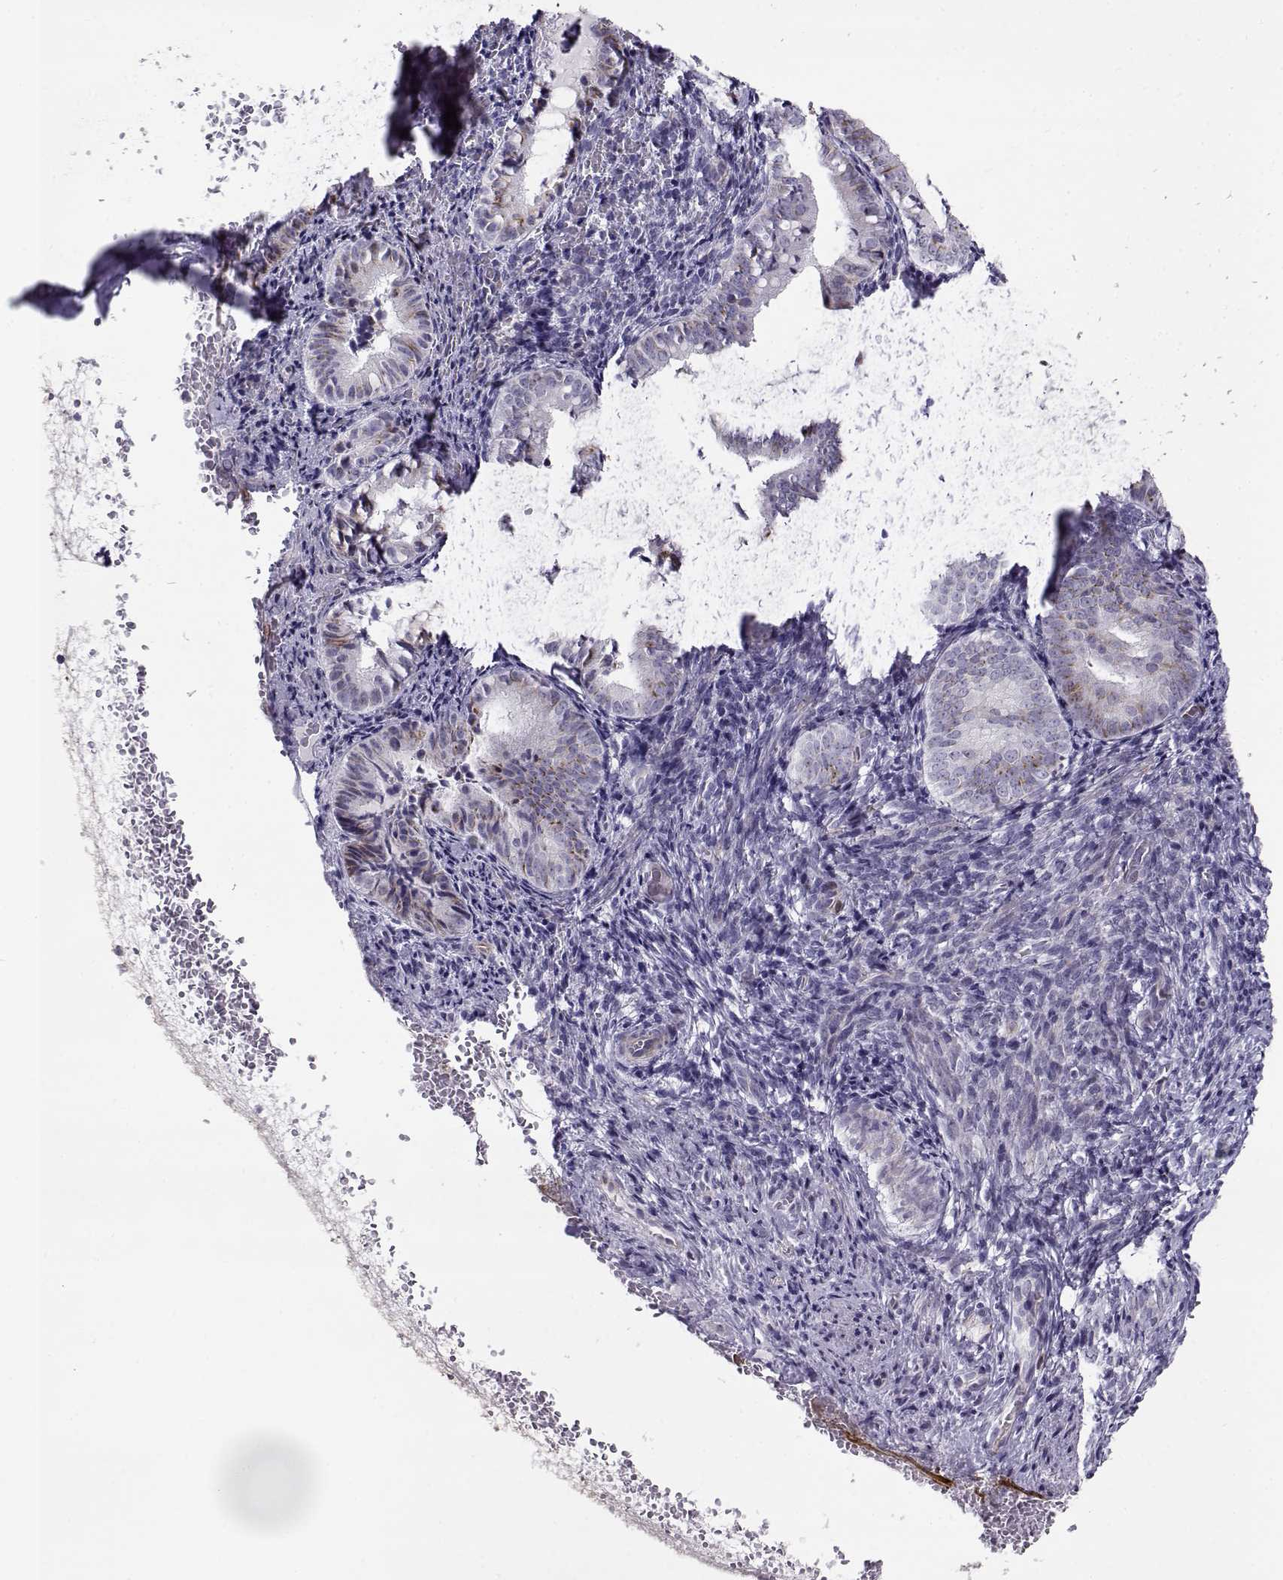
{"staining": {"intensity": "negative", "quantity": "none", "location": "none"}, "tissue": "endometrium", "cell_type": "Cells in endometrial stroma", "image_type": "normal", "snomed": [{"axis": "morphology", "description": "Normal tissue, NOS"}, {"axis": "topography", "description": "Endometrium"}], "caption": "There is no significant positivity in cells in endometrial stroma of endometrium. The staining is performed using DAB brown chromogen with nuclei counter-stained in using hematoxylin.", "gene": "NPW", "patient": {"sex": "female", "age": 42}}